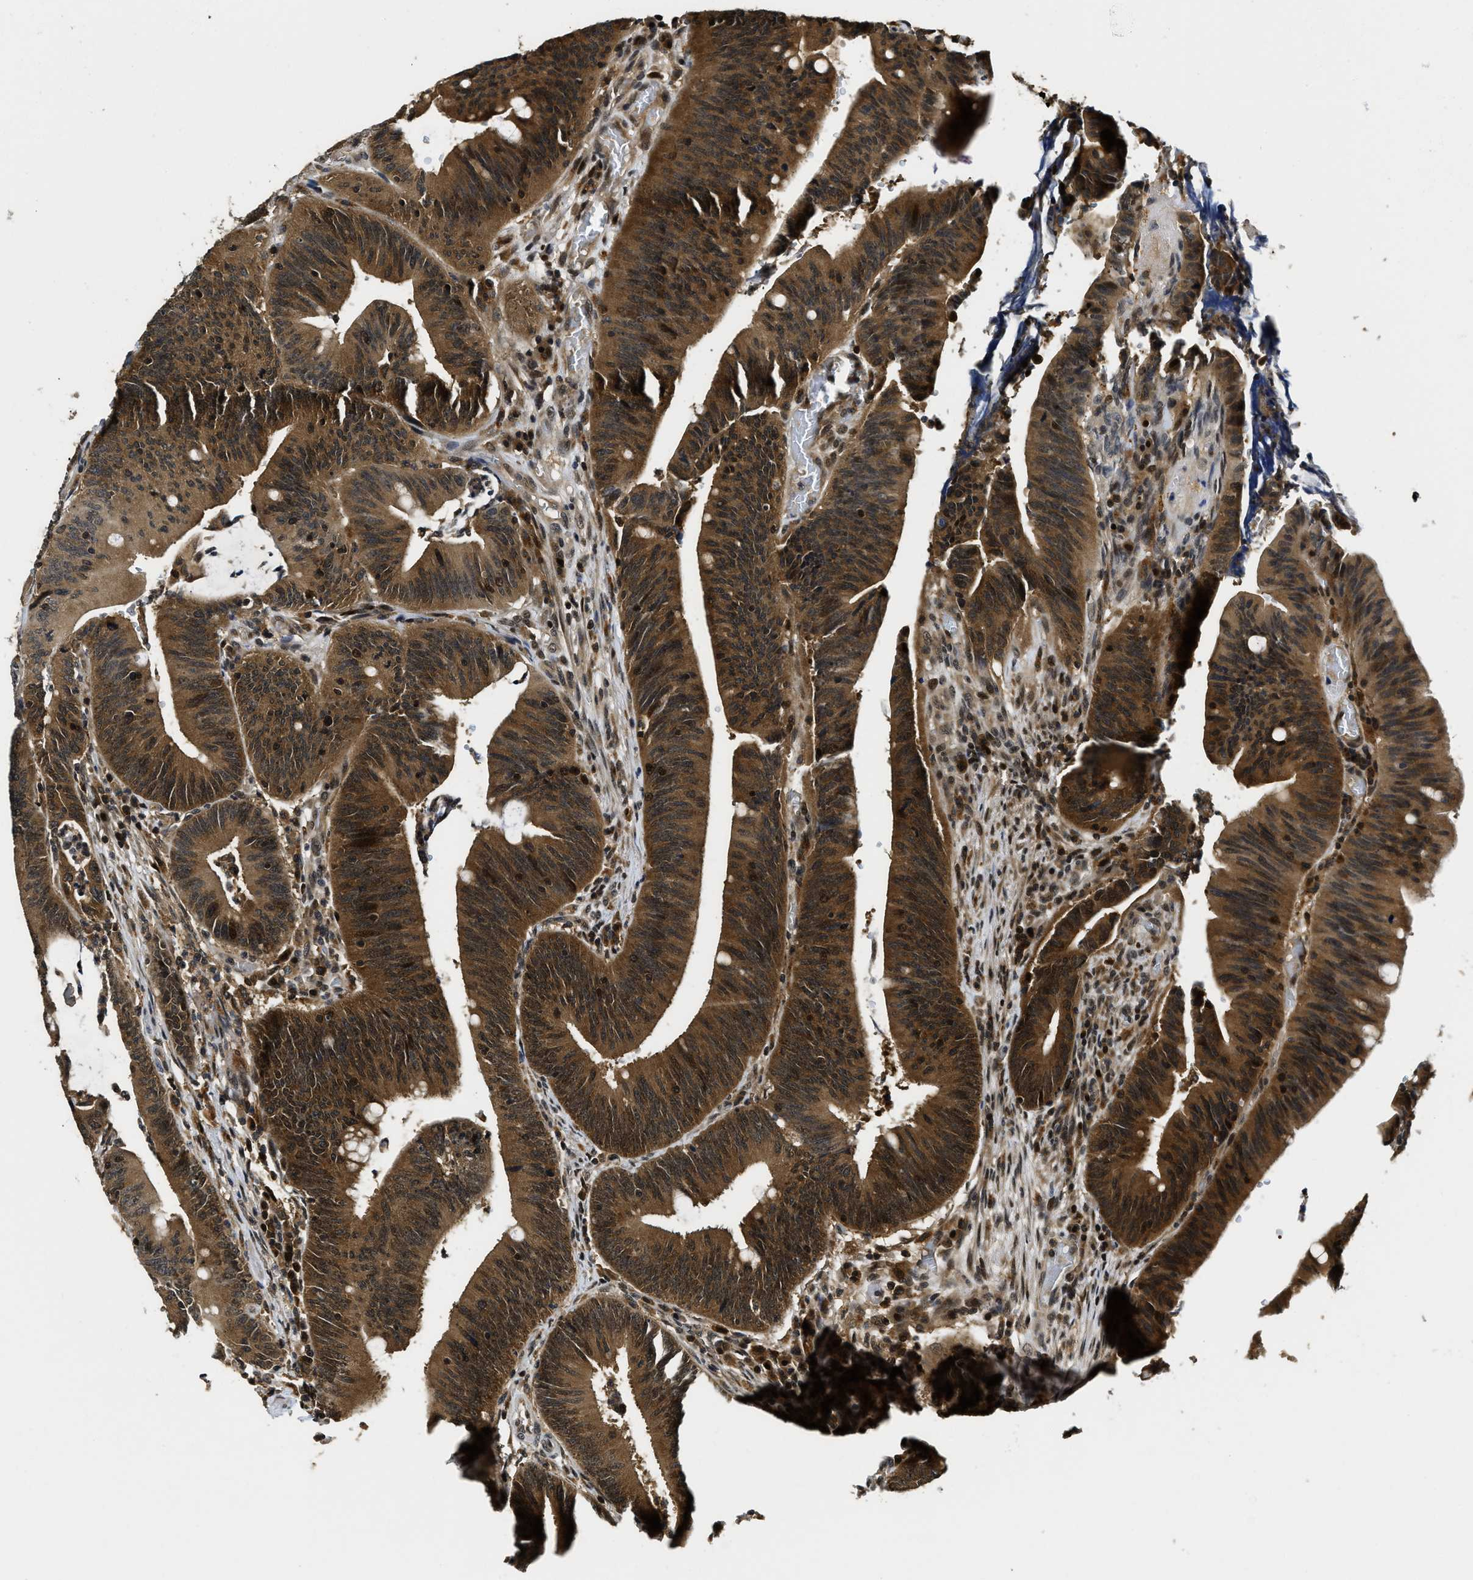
{"staining": {"intensity": "strong", "quantity": ">75%", "location": "cytoplasmic/membranous"}, "tissue": "colorectal cancer", "cell_type": "Tumor cells", "image_type": "cancer", "snomed": [{"axis": "morphology", "description": "Normal tissue, NOS"}, {"axis": "morphology", "description": "Adenocarcinoma, NOS"}, {"axis": "topography", "description": "Rectum"}], "caption": "Colorectal cancer (adenocarcinoma) was stained to show a protein in brown. There is high levels of strong cytoplasmic/membranous staining in about >75% of tumor cells. (DAB IHC with brightfield microscopy, high magnification).", "gene": "ADSL", "patient": {"sex": "female", "age": 66}}